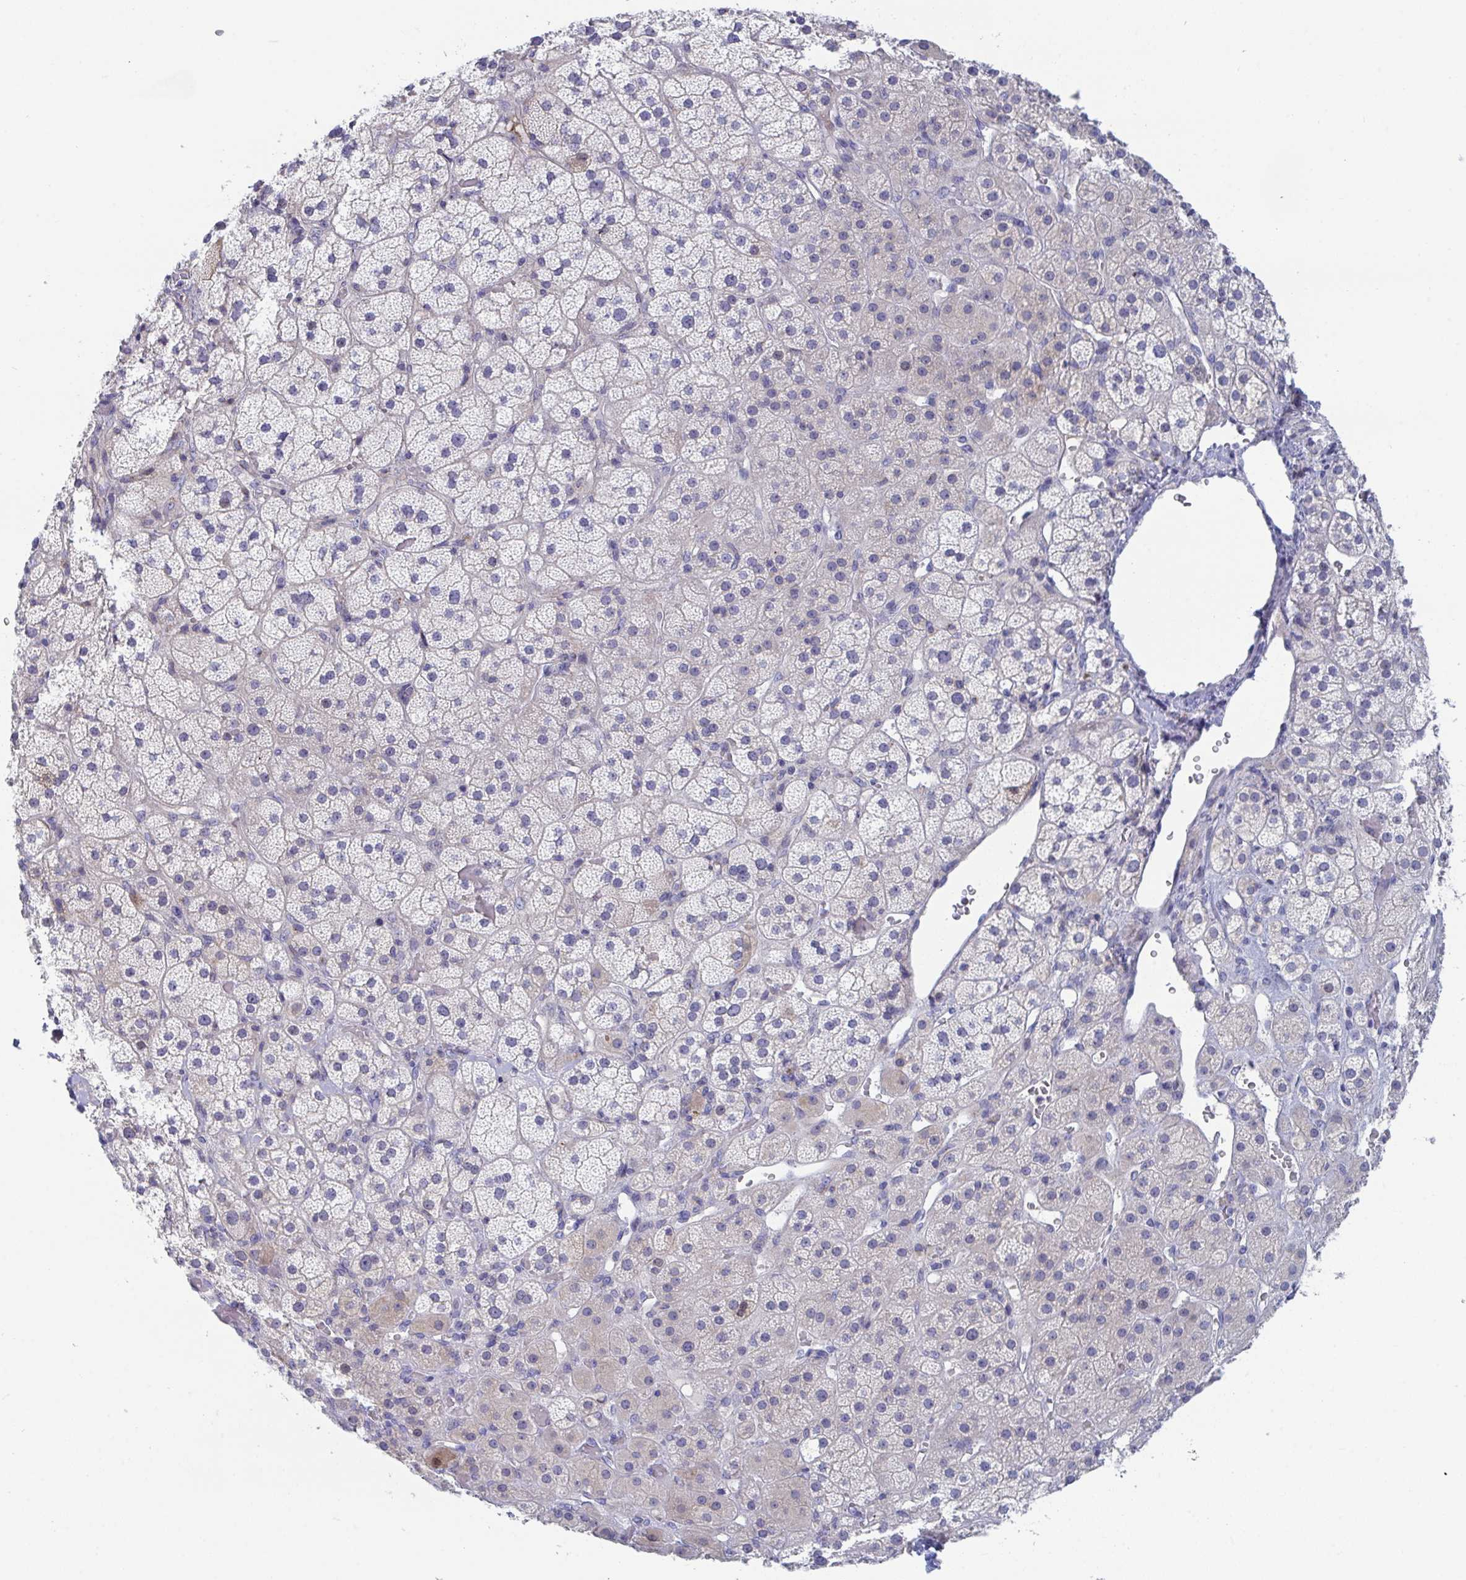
{"staining": {"intensity": "moderate", "quantity": "<25%", "location": "nuclear"}, "tissue": "adrenal gland", "cell_type": "Glandular cells", "image_type": "normal", "snomed": [{"axis": "morphology", "description": "Normal tissue, NOS"}, {"axis": "topography", "description": "Adrenal gland"}], "caption": "IHC histopathology image of benign human adrenal gland stained for a protein (brown), which exhibits low levels of moderate nuclear staining in about <25% of glandular cells.", "gene": "P2RX3", "patient": {"sex": "male", "age": 57}}